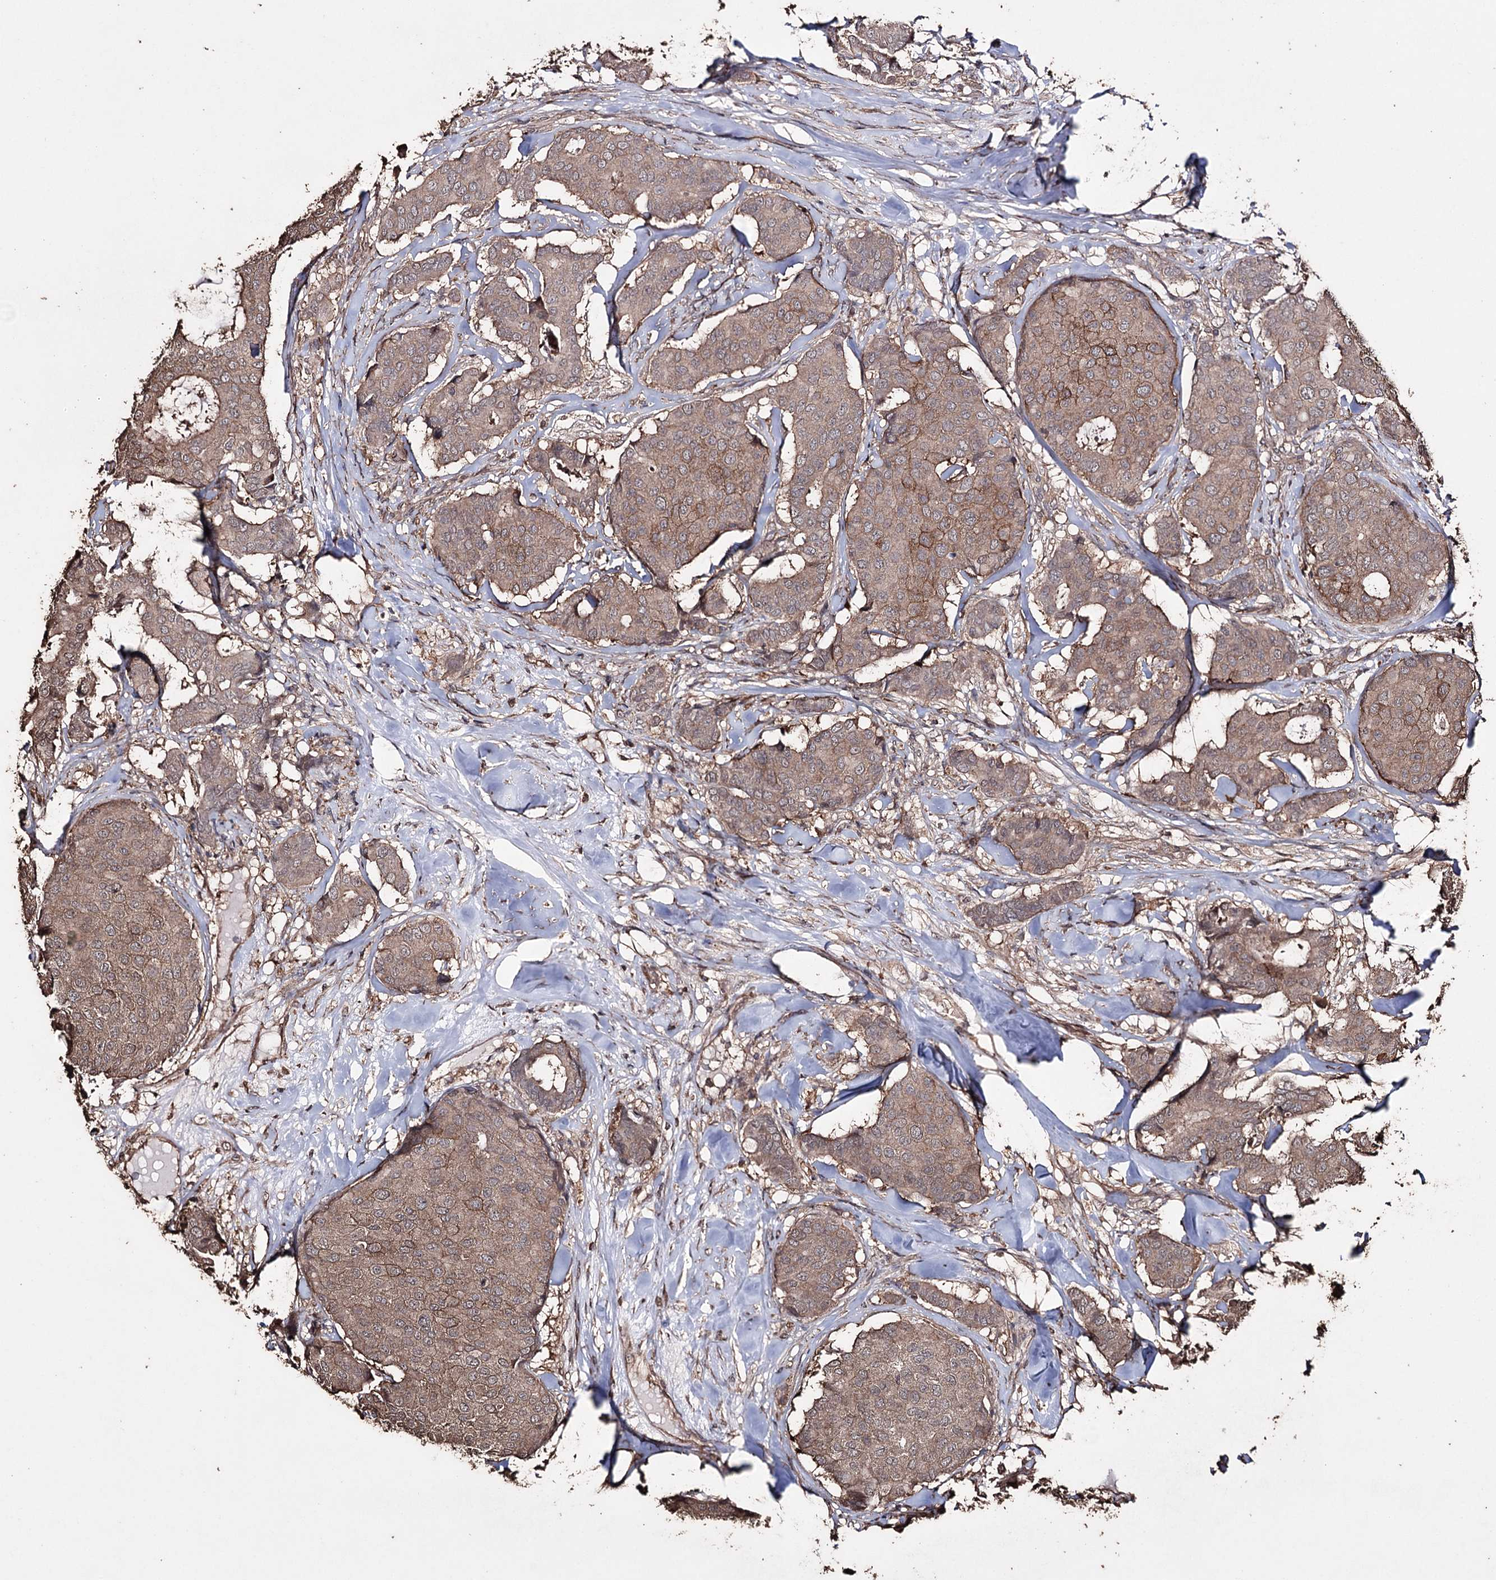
{"staining": {"intensity": "moderate", "quantity": ">75%", "location": "cytoplasmic/membranous"}, "tissue": "breast cancer", "cell_type": "Tumor cells", "image_type": "cancer", "snomed": [{"axis": "morphology", "description": "Duct carcinoma"}, {"axis": "topography", "description": "Breast"}], "caption": "Tumor cells exhibit medium levels of moderate cytoplasmic/membranous positivity in about >75% of cells in human breast infiltrating ductal carcinoma. The protein of interest is shown in brown color, while the nuclei are stained blue.", "gene": "ZNF662", "patient": {"sex": "female", "age": 75}}